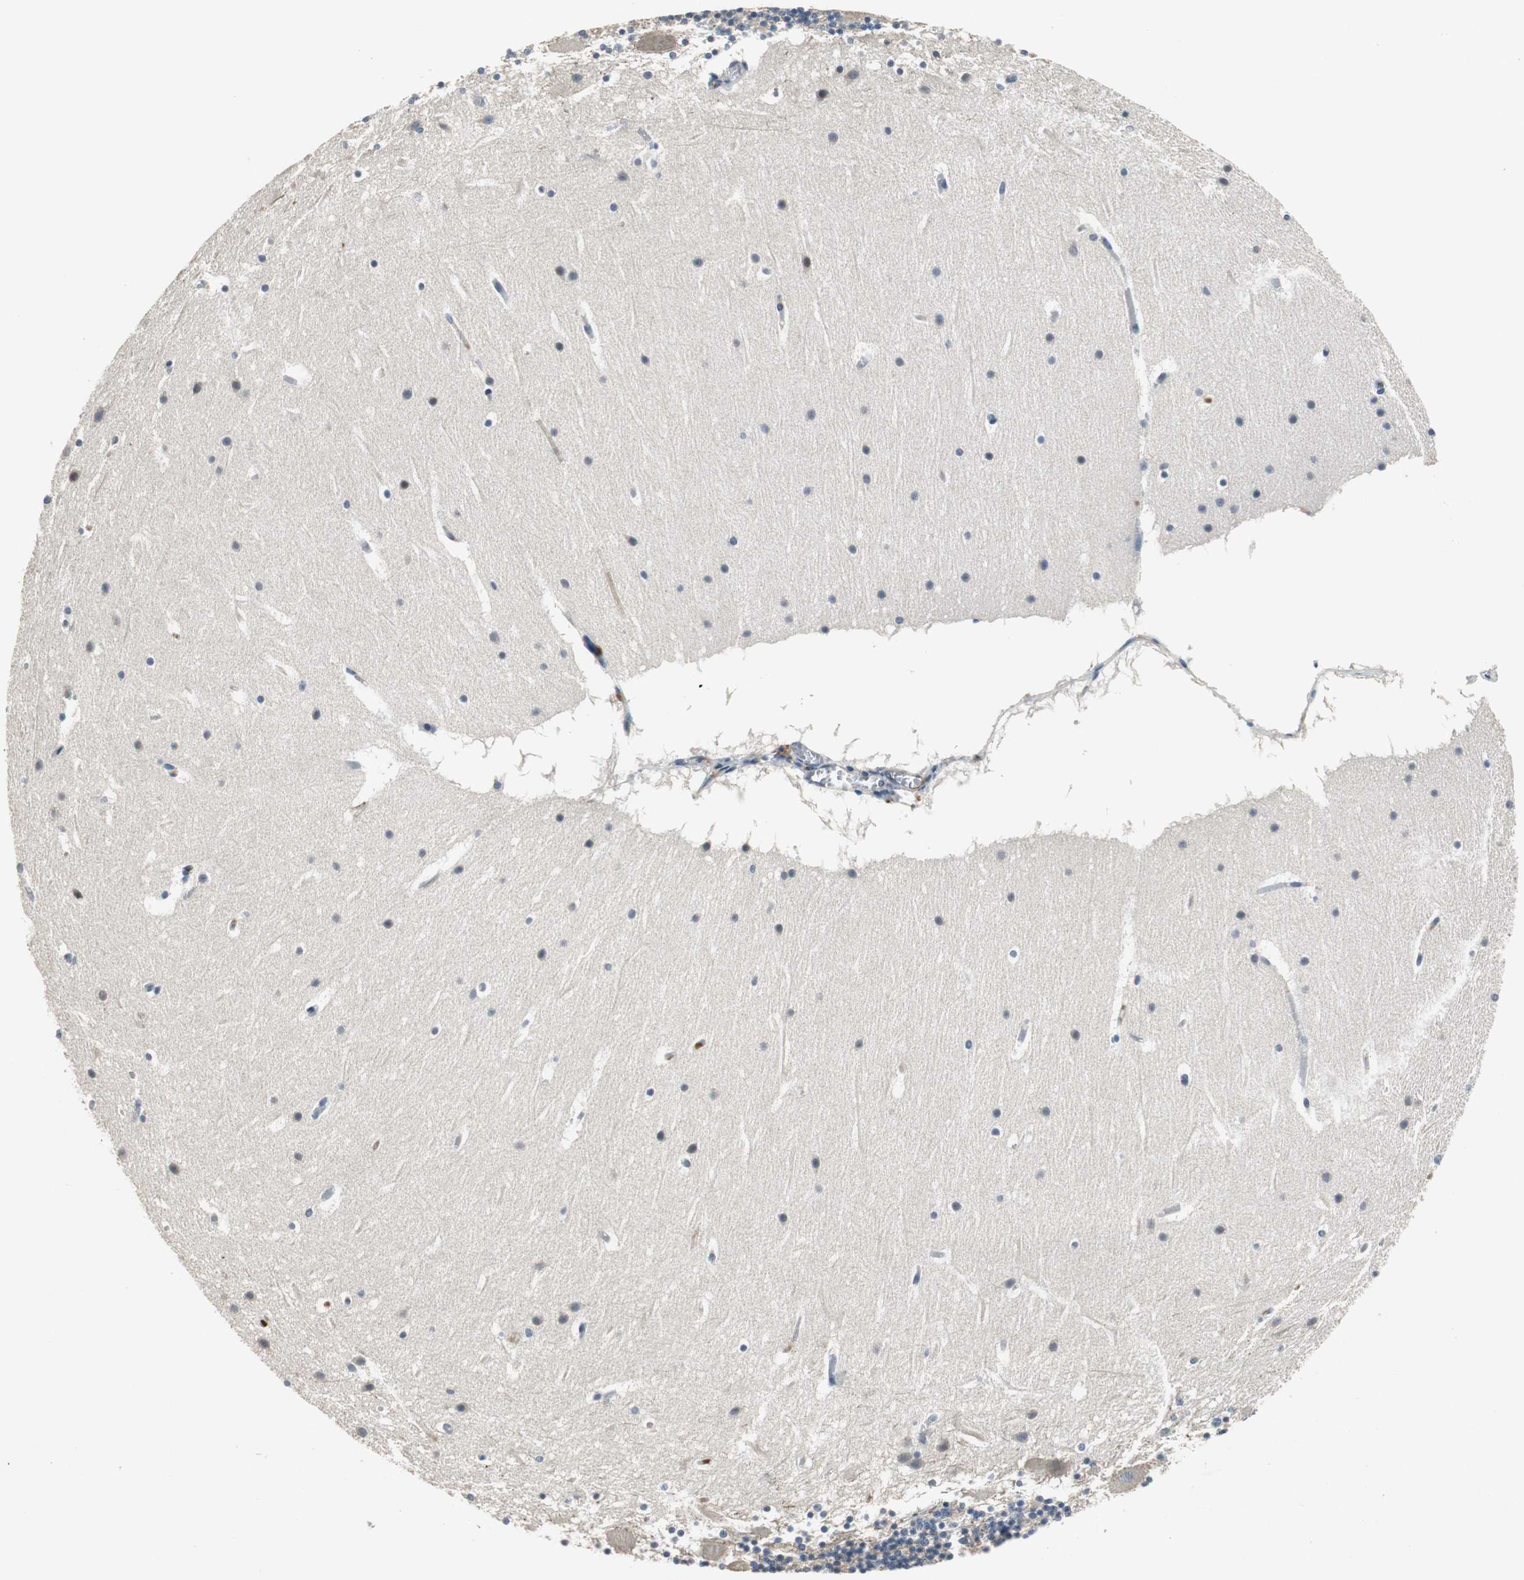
{"staining": {"intensity": "negative", "quantity": "none", "location": "none"}, "tissue": "cerebellum", "cell_type": "Cells in molecular layer", "image_type": "normal", "snomed": [{"axis": "morphology", "description": "Normal tissue, NOS"}, {"axis": "topography", "description": "Cerebellum"}], "caption": "Immunohistochemistry (IHC) of normal cerebellum shows no staining in cells in molecular layer. (DAB (3,3'-diaminobenzidine) IHC visualized using brightfield microscopy, high magnification).", "gene": "MTIF2", "patient": {"sex": "male", "age": 45}}